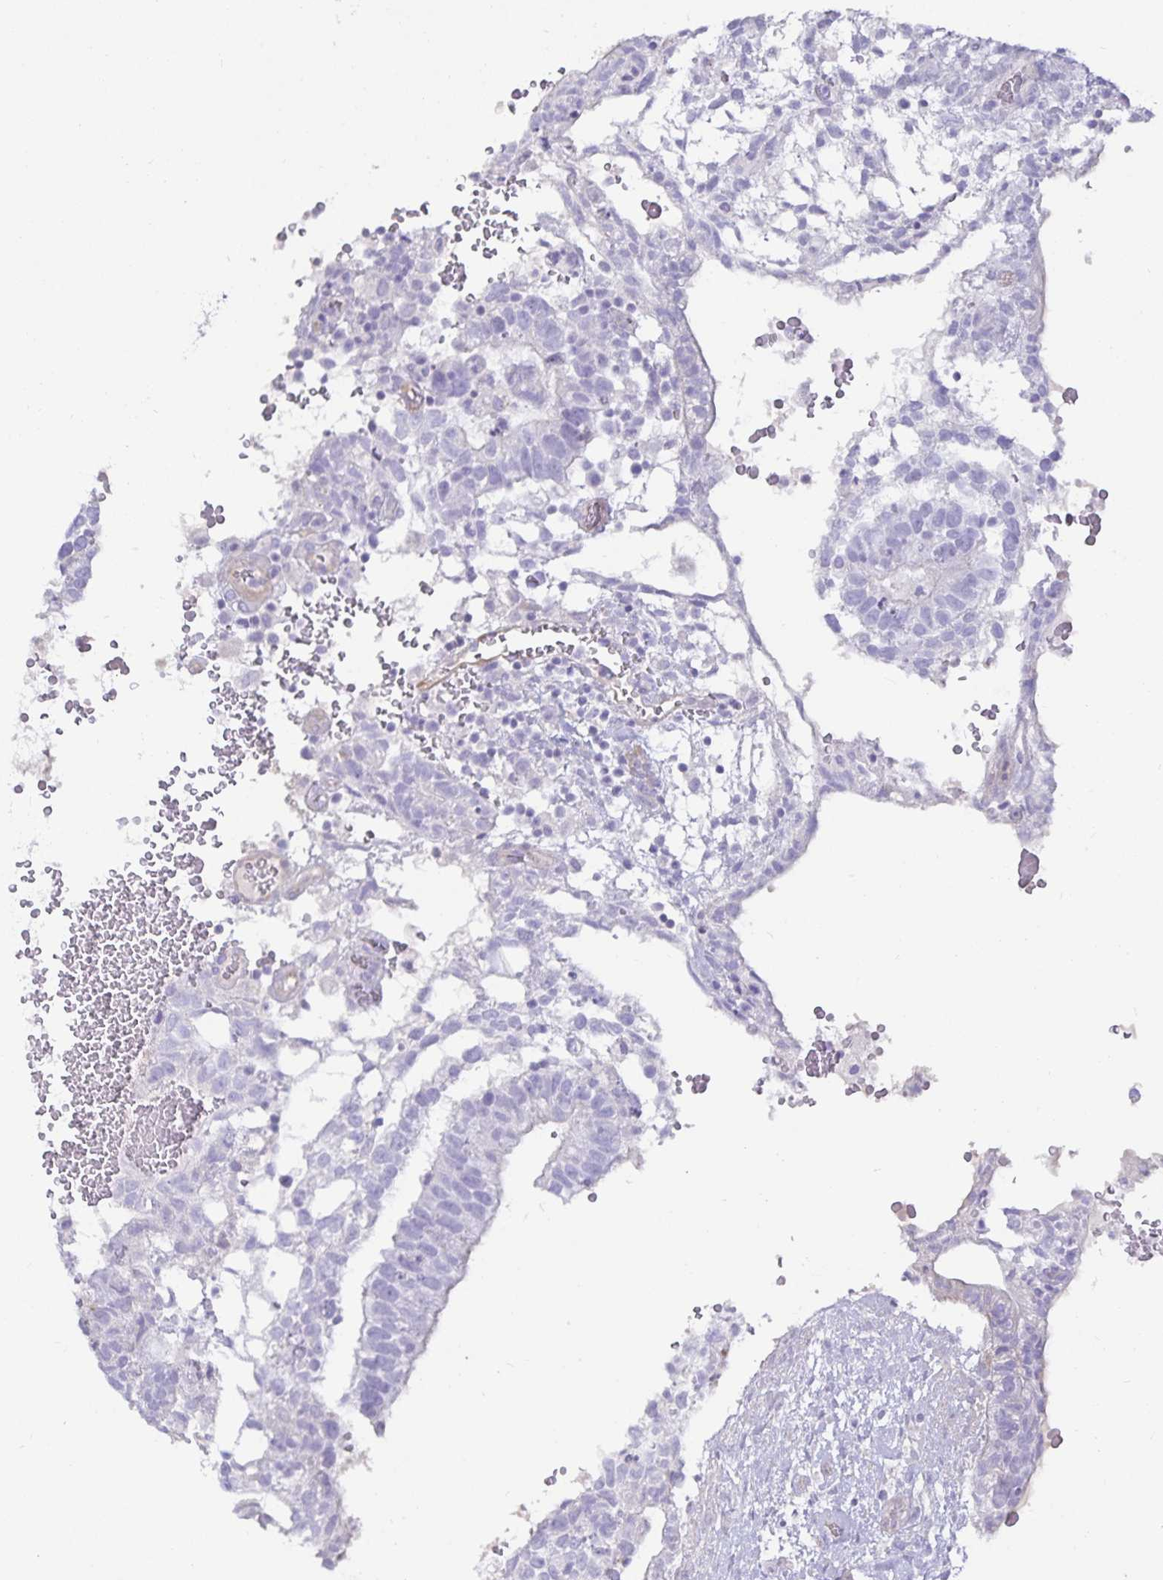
{"staining": {"intensity": "negative", "quantity": "none", "location": "none"}, "tissue": "testis cancer", "cell_type": "Tumor cells", "image_type": "cancer", "snomed": [{"axis": "morphology", "description": "Carcinoma, Embryonal, NOS"}, {"axis": "topography", "description": "Testis"}], "caption": "The image displays no significant staining in tumor cells of testis embryonal carcinoma.", "gene": "SPAG4", "patient": {"sex": "male", "age": 32}}